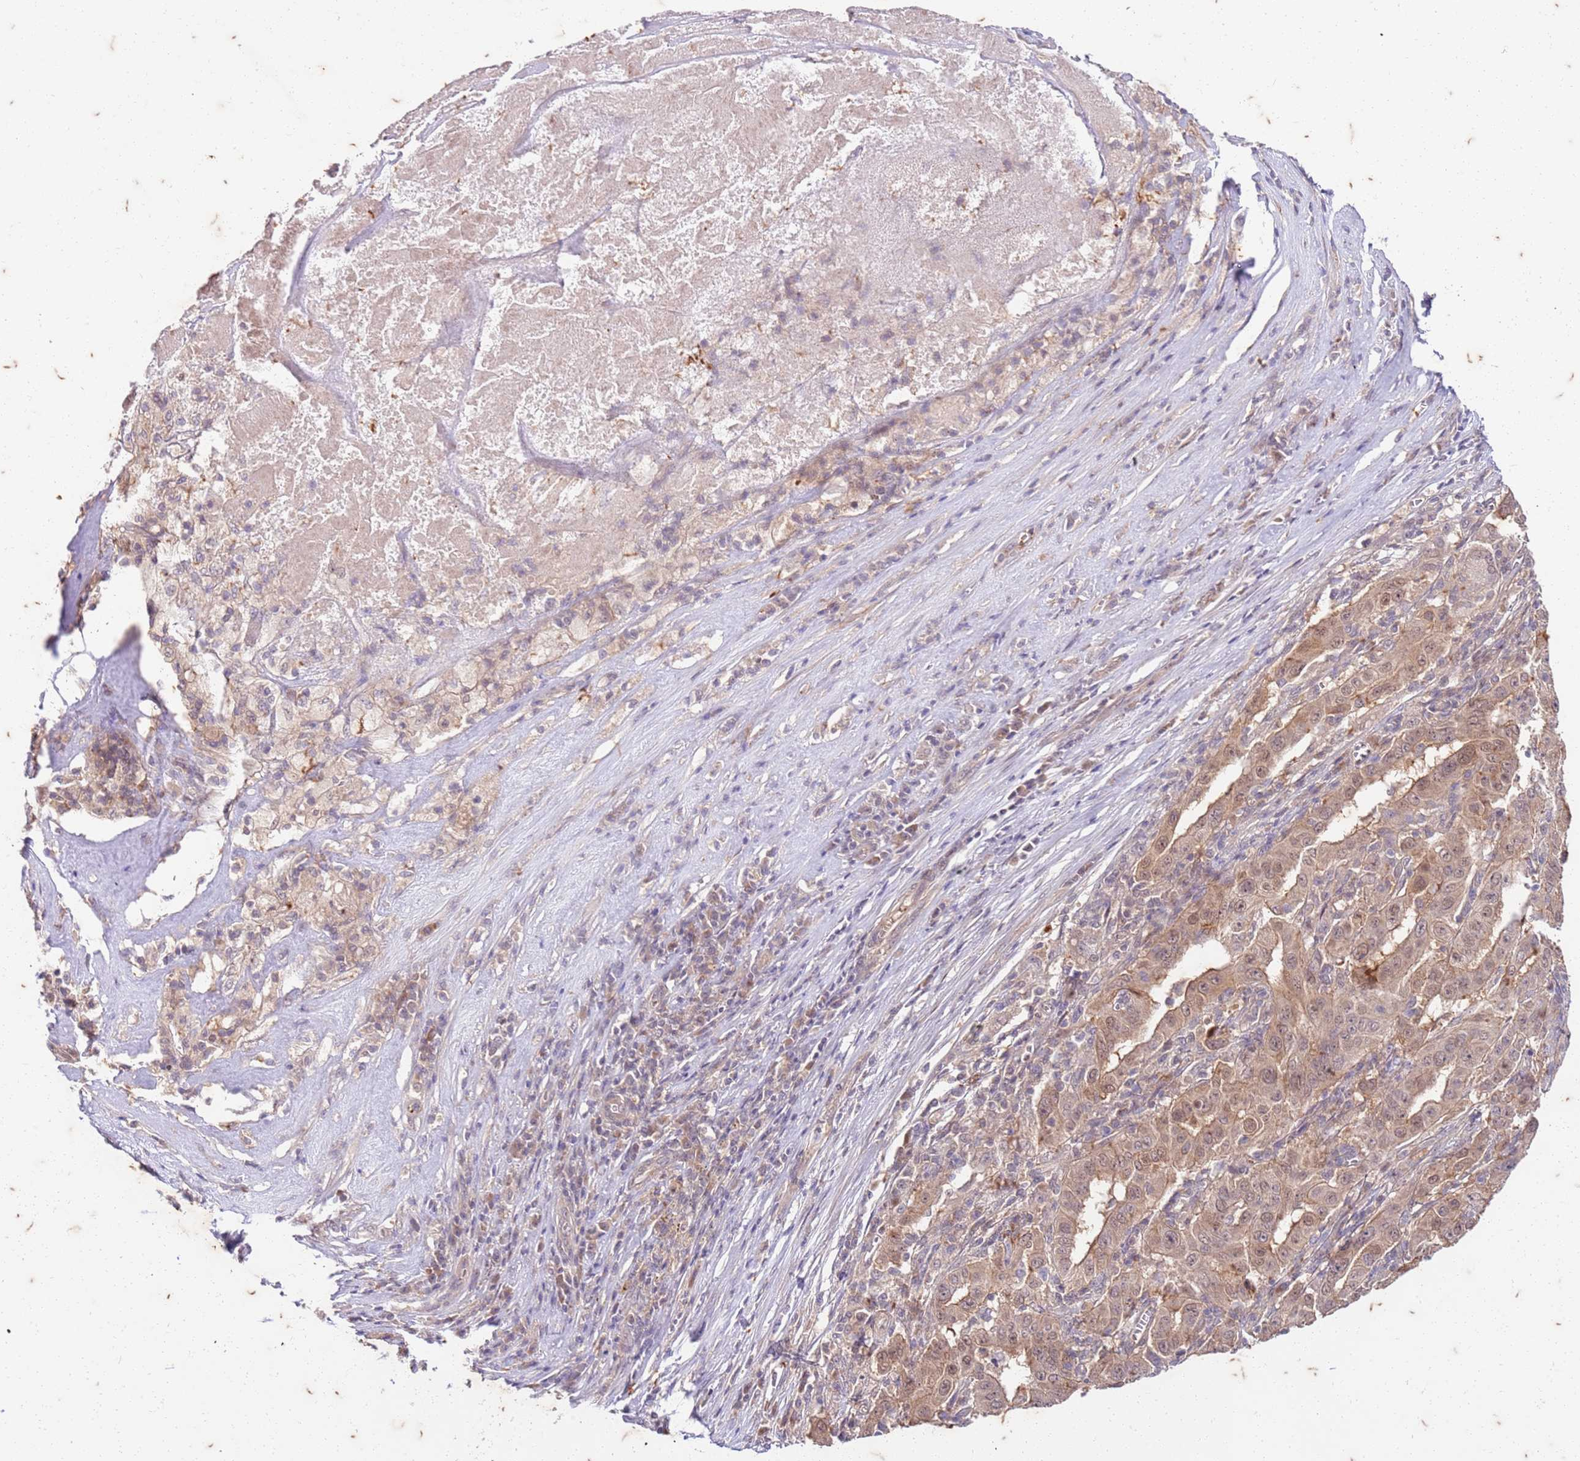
{"staining": {"intensity": "moderate", "quantity": ">75%", "location": "cytoplasmic/membranous,nuclear"}, "tissue": "pancreatic cancer", "cell_type": "Tumor cells", "image_type": "cancer", "snomed": [{"axis": "morphology", "description": "Adenocarcinoma, NOS"}, {"axis": "topography", "description": "Pancreas"}], "caption": "IHC (DAB (3,3'-diaminobenzidine)) staining of pancreatic cancer (adenocarcinoma) displays moderate cytoplasmic/membranous and nuclear protein staining in approximately >75% of tumor cells. (Brightfield microscopy of DAB IHC at high magnification).", "gene": "RAPGEF3", "patient": {"sex": "male", "age": 63}}